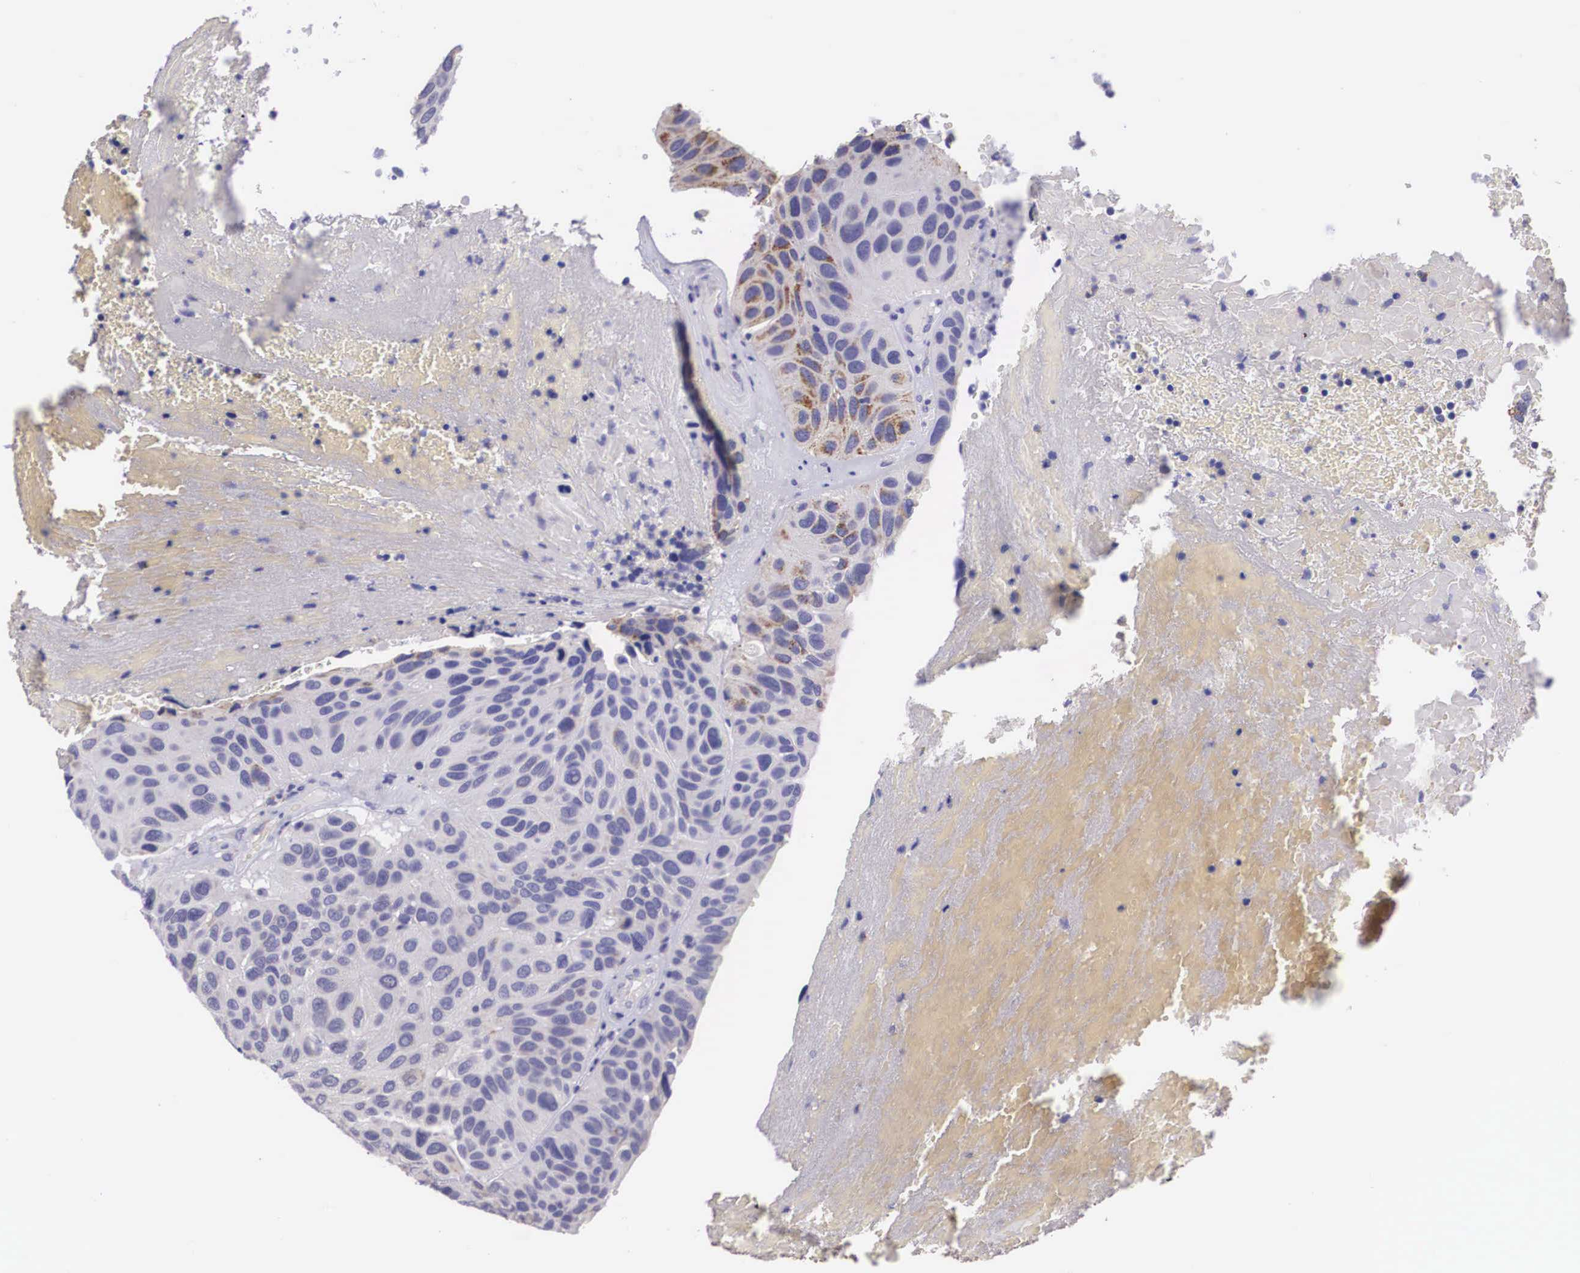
{"staining": {"intensity": "negative", "quantity": "none", "location": "none"}, "tissue": "urothelial cancer", "cell_type": "Tumor cells", "image_type": "cancer", "snomed": [{"axis": "morphology", "description": "Urothelial carcinoma, High grade"}, {"axis": "topography", "description": "Urinary bladder"}], "caption": "This photomicrograph is of urothelial carcinoma (high-grade) stained with IHC to label a protein in brown with the nuclei are counter-stained blue. There is no staining in tumor cells. Nuclei are stained in blue.", "gene": "ARG2", "patient": {"sex": "male", "age": 66}}